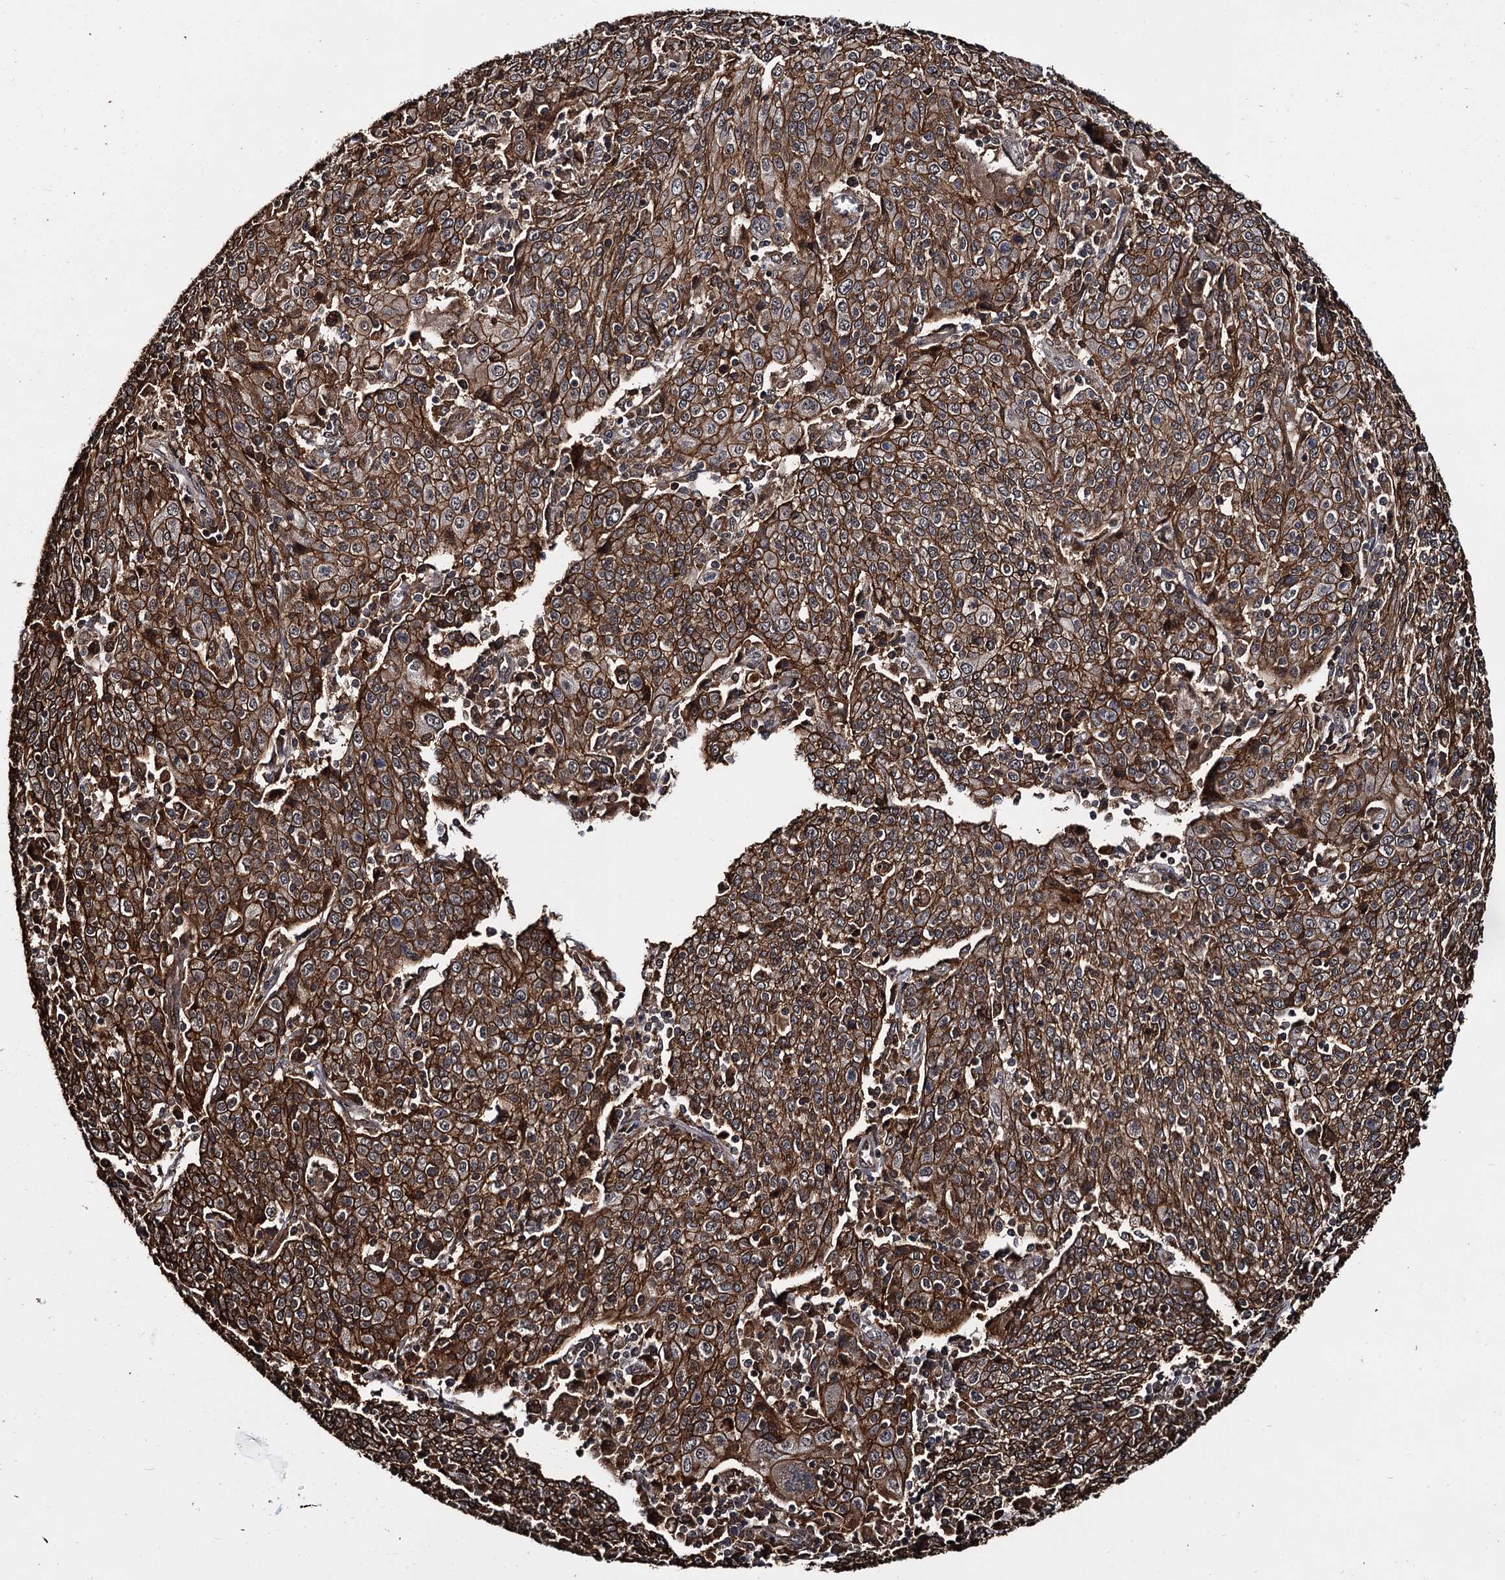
{"staining": {"intensity": "strong", "quantity": ">75%", "location": "cytoplasmic/membranous"}, "tissue": "cervical cancer", "cell_type": "Tumor cells", "image_type": "cancer", "snomed": [{"axis": "morphology", "description": "Squamous cell carcinoma, NOS"}, {"axis": "topography", "description": "Cervix"}], "caption": "A brown stain shows strong cytoplasmic/membranous positivity of a protein in human cervical cancer (squamous cell carcinoma) tumor cells.", "gene": "CEP192", "patient": {"sex": "female", "age": 67}}